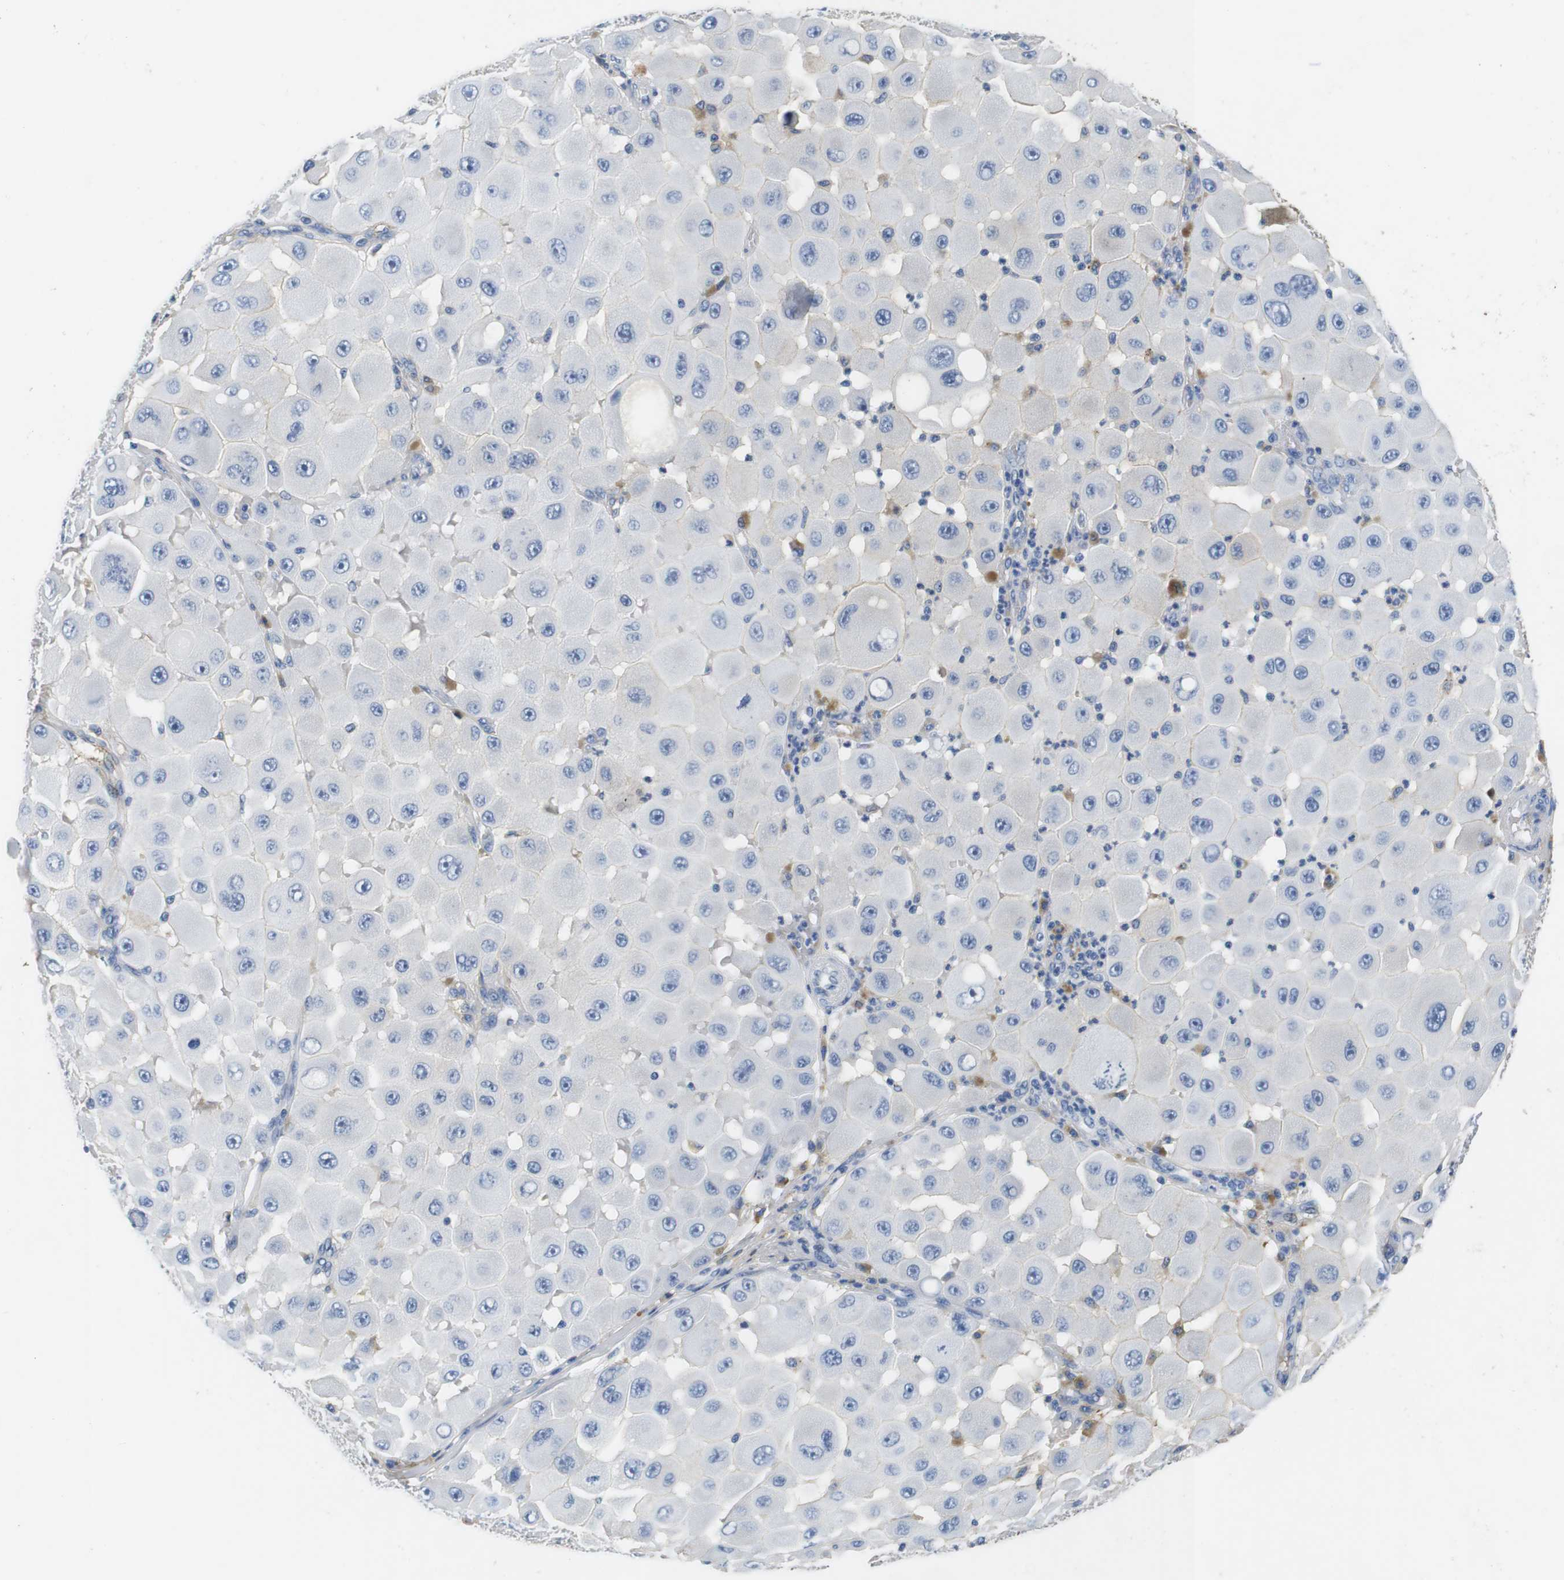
{"staining": {"intensity": "negative", "quantity": "none", "location": "none"}, "tissue": "melanoma", "cell_type": "Tumor cells", "image_type": "cancer", "snomed": [{"axis": "morphology", "description": "Malignant melanoma, NOS"}, {"axis": "topography", "description": "Skin"}], "caption": "IHC of human malignant melanoma shows no positivity in tumor cells. (DAB (3,3'-diaminobenzidine) IHC, high magnification).", "gene": "IGKC", "patient": {"sex": "female", "age": 81}}